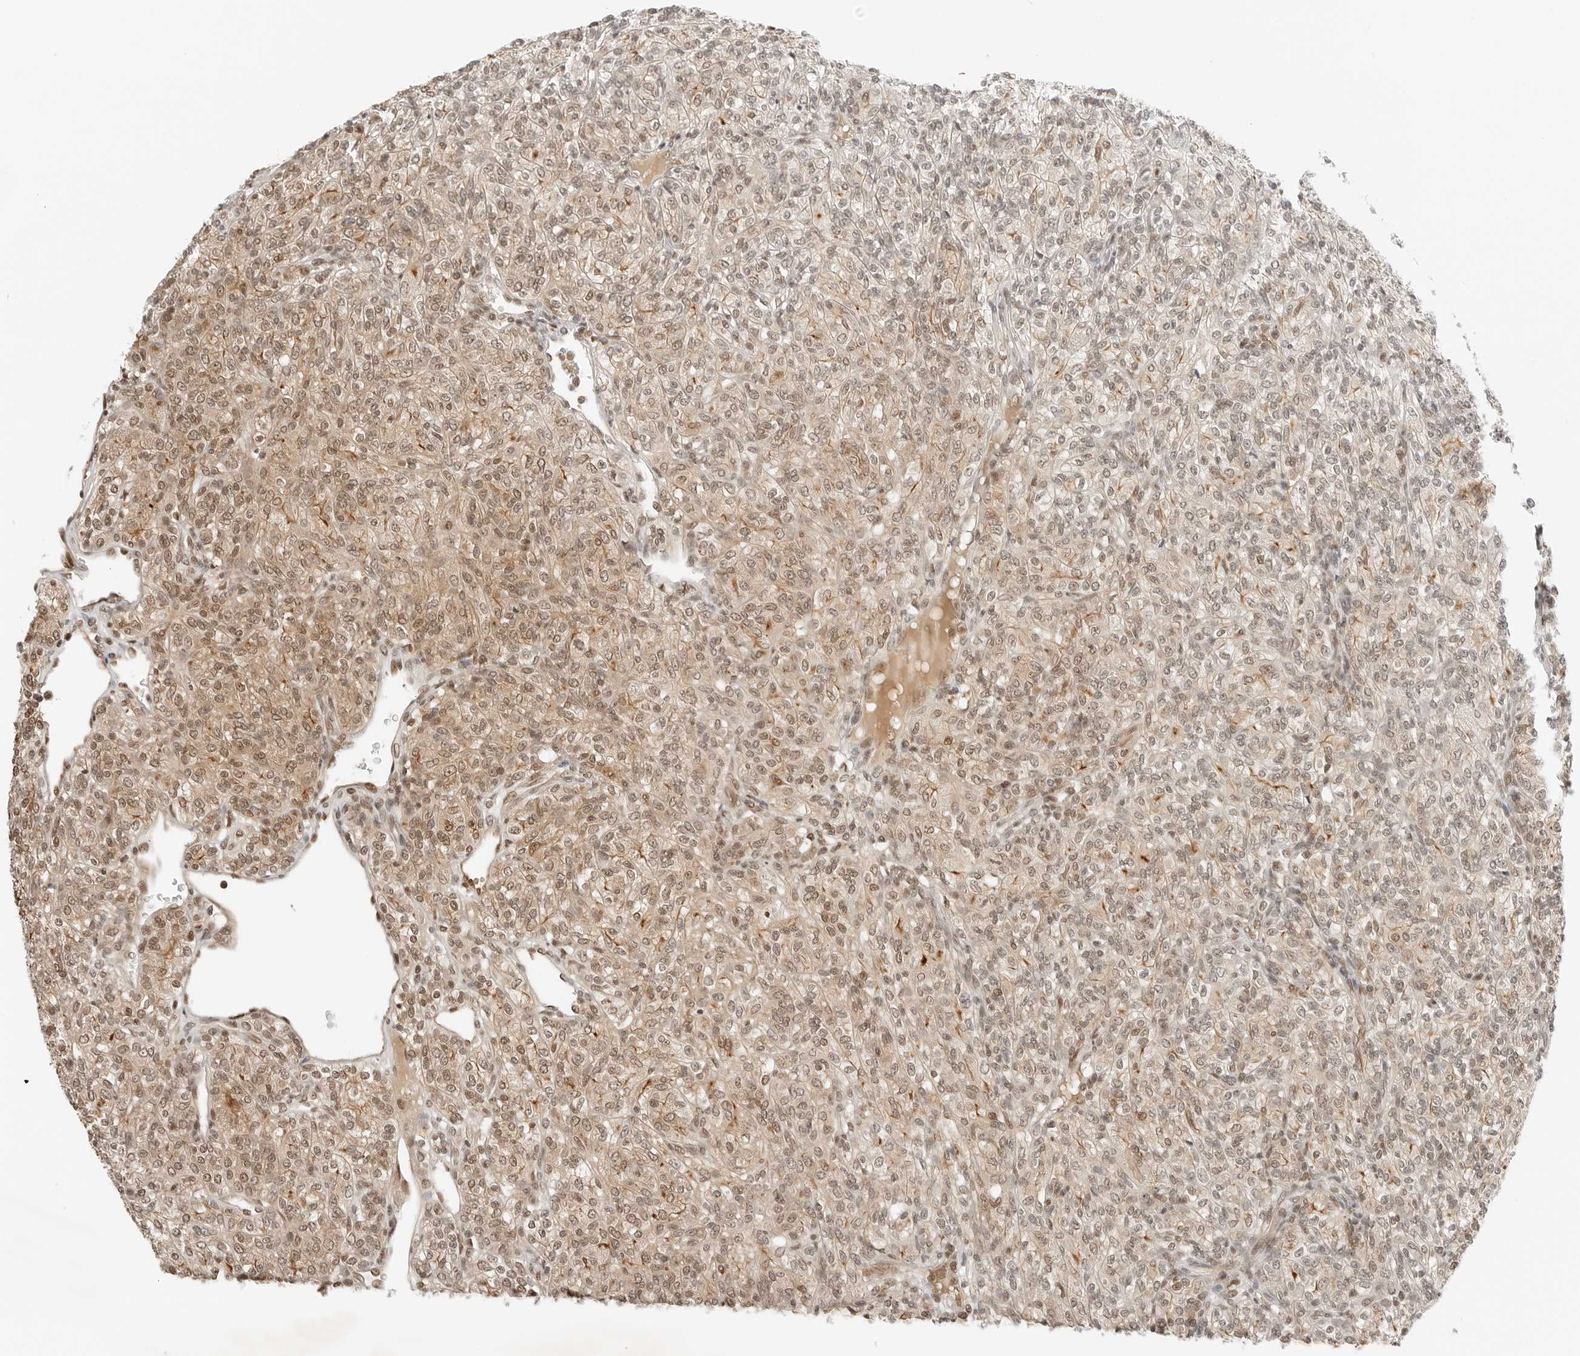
{"staining": {"intensity": "moderate", "quantity": "25%-75%", "location": "nuclear"}, "tissue": "renal cancer", "cell_type": "Tumor cells", "image_type": "cancer", "snomed": [{"axis": "morphology", "description": "Adenocarcinoma, NOS"}, {"axis": "topography", "description": "Kidney"}], "caption": "This photomicrograph reveals immunohistochemistry staining of renal cancer (adenocarcinoma), with medium moderate nuclear staining in about 25%-75% of tumor cells.", "gene": "CRTC2", "patient": {"sex": "male", "age": 77}}